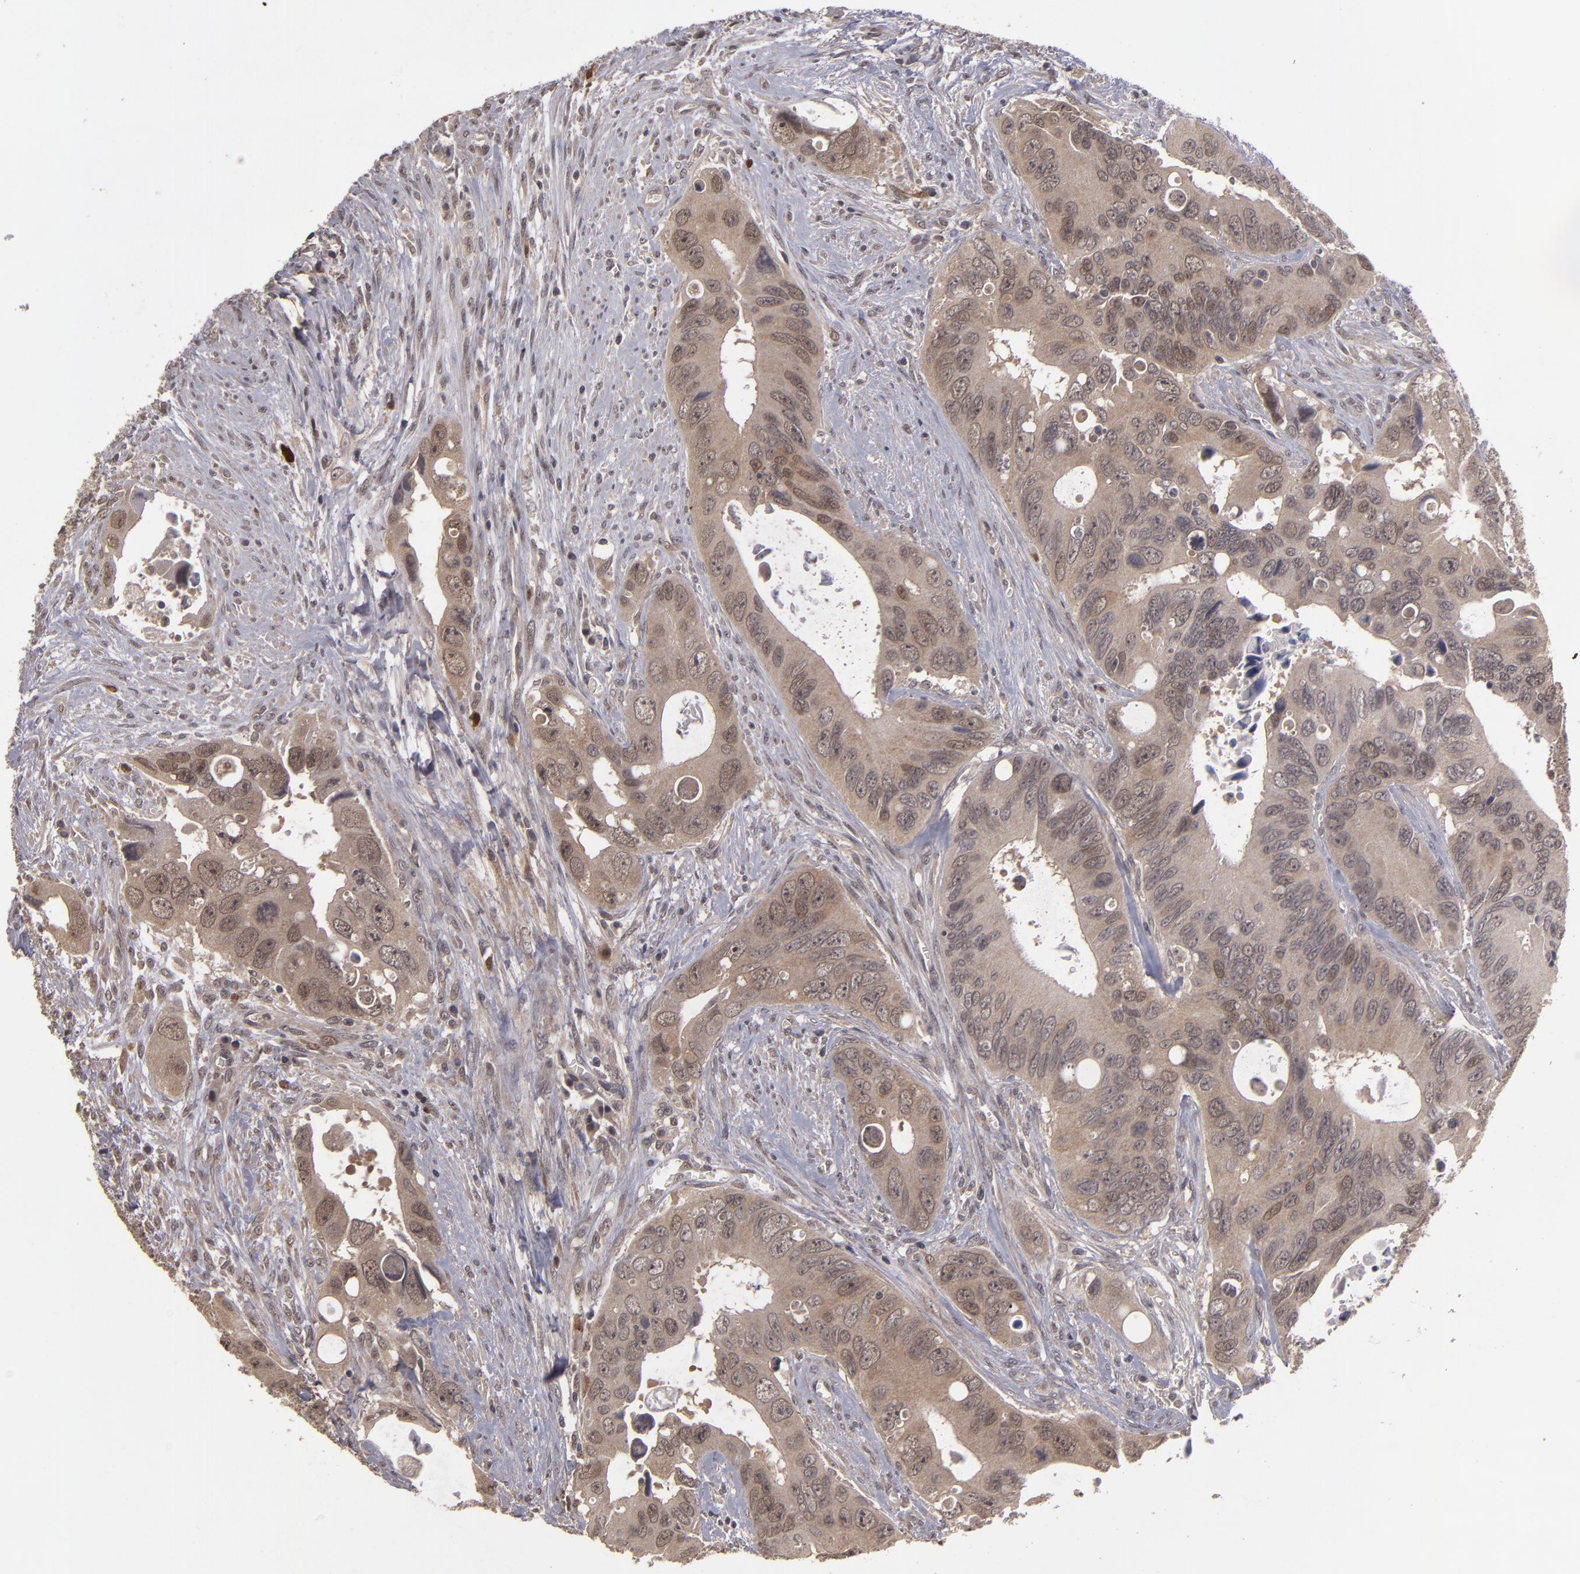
{"staining": {"intensity": "strong", "quantity": ">75%", "location": "cytoplasmic/membranous"}, "tissue": "colorectal cancer", "cell_type": "Tumor cells", "image_type": "cancer", "snomed": [{"axis": "morphology", "description": "Adenocarcinoma, NOS"}, {"axis": "topography", "description": "Rectum"}], "caption": "IHC of human colorectal cancer demonstrates high levels of strong cytoplasmic/membranous positivity in about >75% of tumor cells.", "gene": "TYMS", "patient": {"sex": "male", "age": 70}}